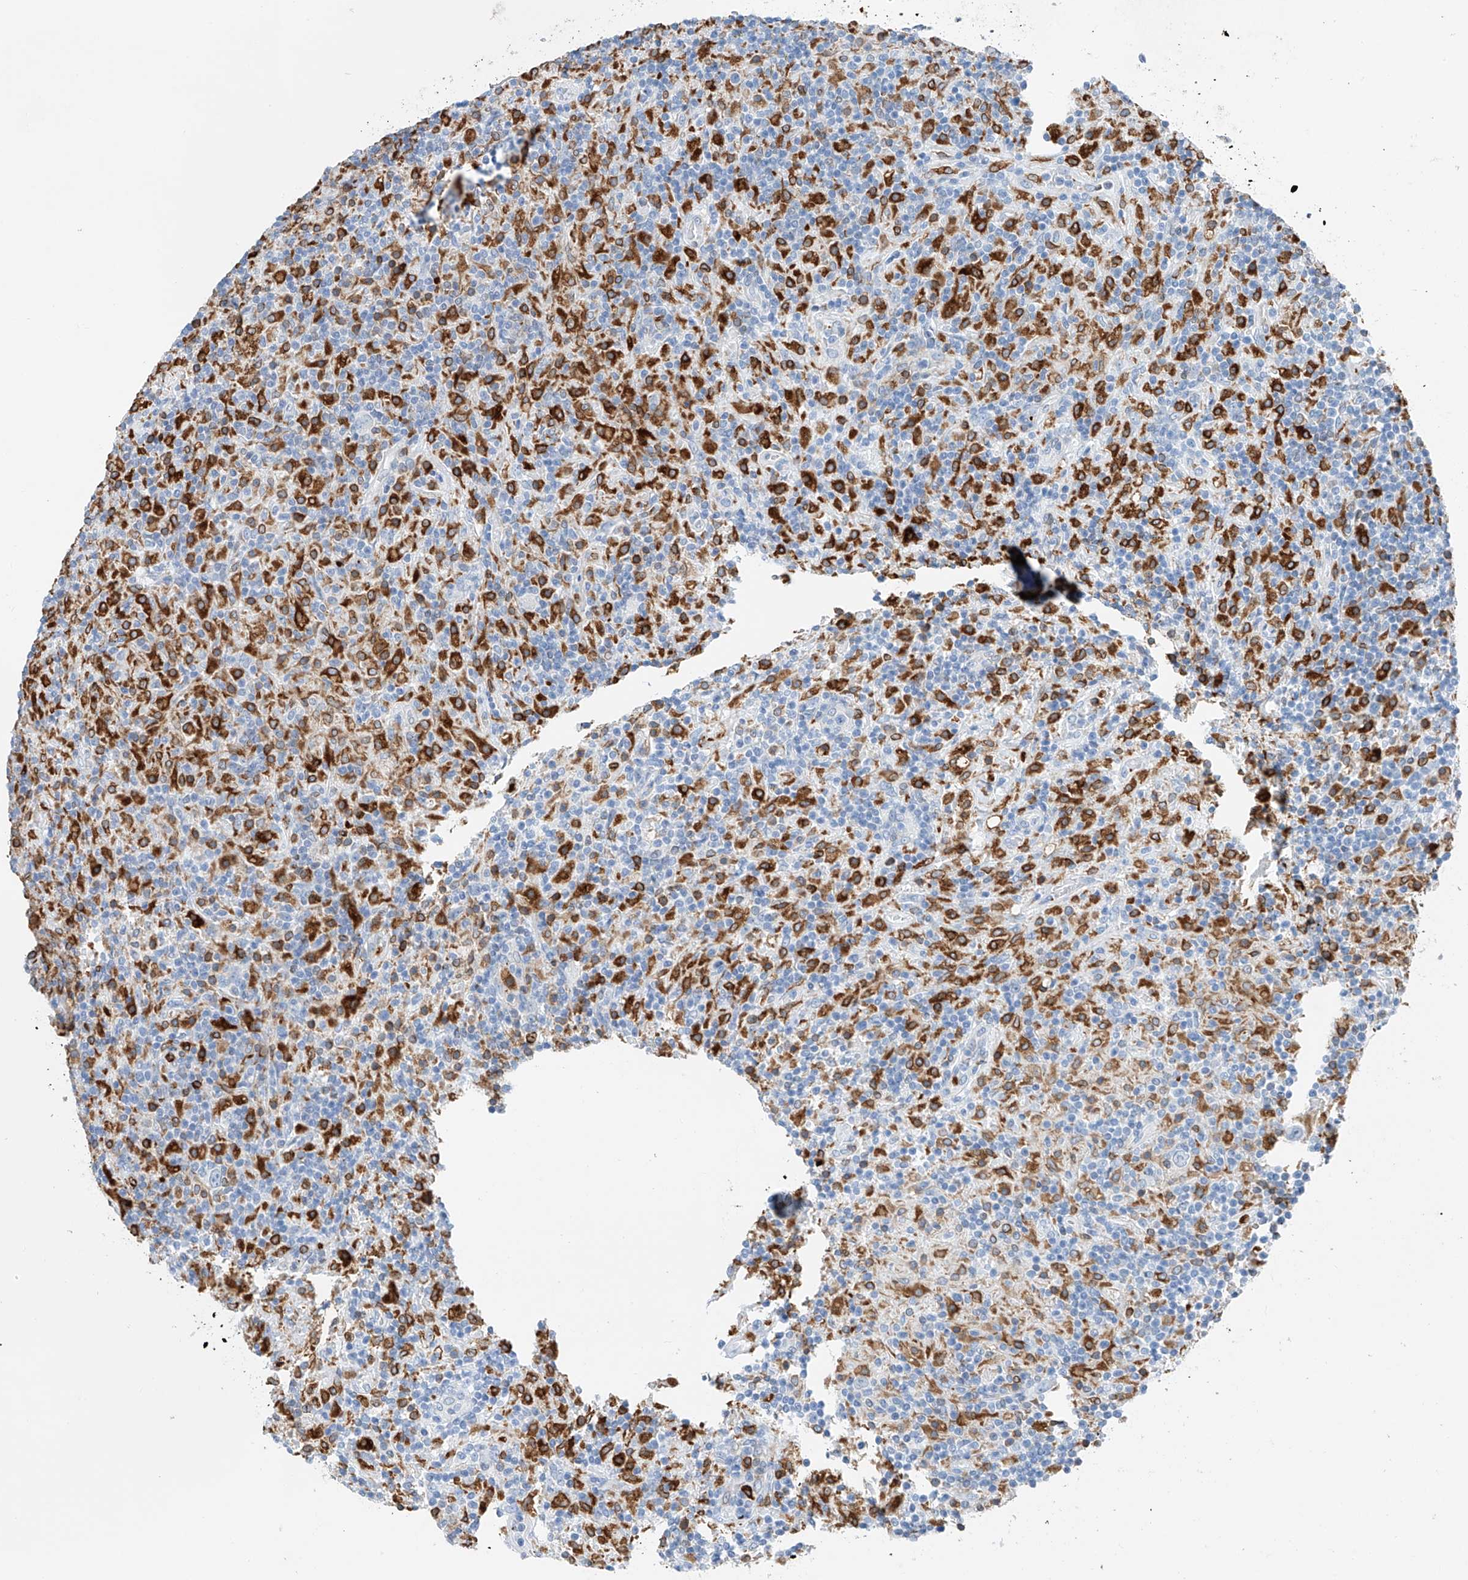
{"staining": {"intensity": "negative", "quantity": "none", "location": "none"}, "tissue": "lymphoma", "cell_type": "Tumor cells", "image_type": "cancer", "snomed": [{"axis": "morphology", "description": "Hodgkin's disease, NOS"}, {"axis": "topography", "description": "Lymph node"}], "caption": "An immunohistochemistry histopathology image of Hodgkin's disease is shown. There is no staining in tumor cells of Hodgkin's disease.", "gene": "TBXAS1", "patient": {"sex": "male", "age": 70}}